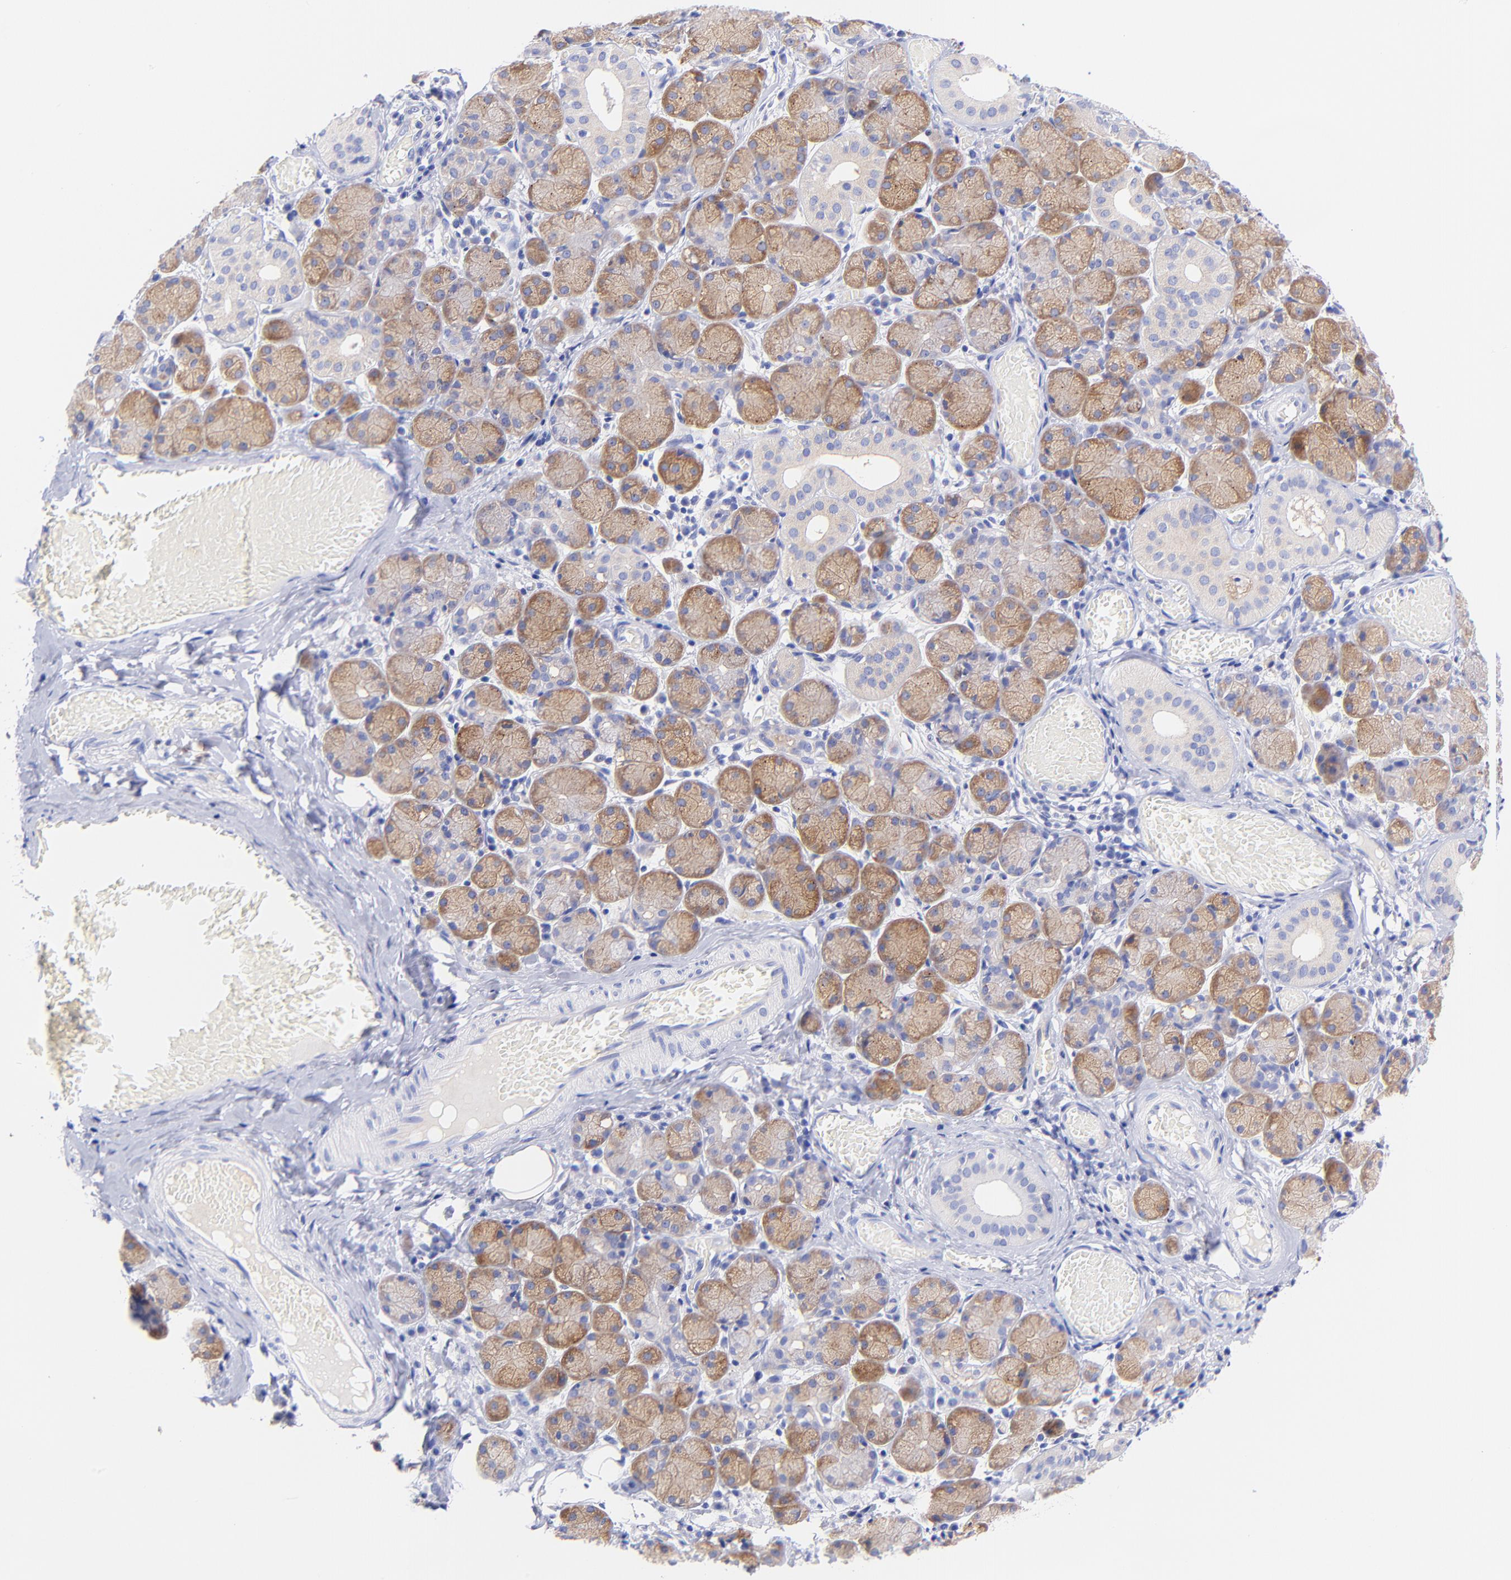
{"staining": {"intensity": "moderate", "quantity": ">75%", "location": "cytoplasmic/membranous"}, "tissue": "salivary gland", "cell_type": "Glandular cells", "image_type": "normal", "snomed": [{"axis": "morphology", "description": "Normal tissue, NOS"}, {"axis": "topography", "description": "Salivary gland"}], "caption": "Immunohistochemical staining of normal human salivary gland displays medium levels of moderate cytoplasmic/membranous expression in about >75% of glandular cells.", "gene": "GPHN", "patient": {"sex": "female", "age": 24}}